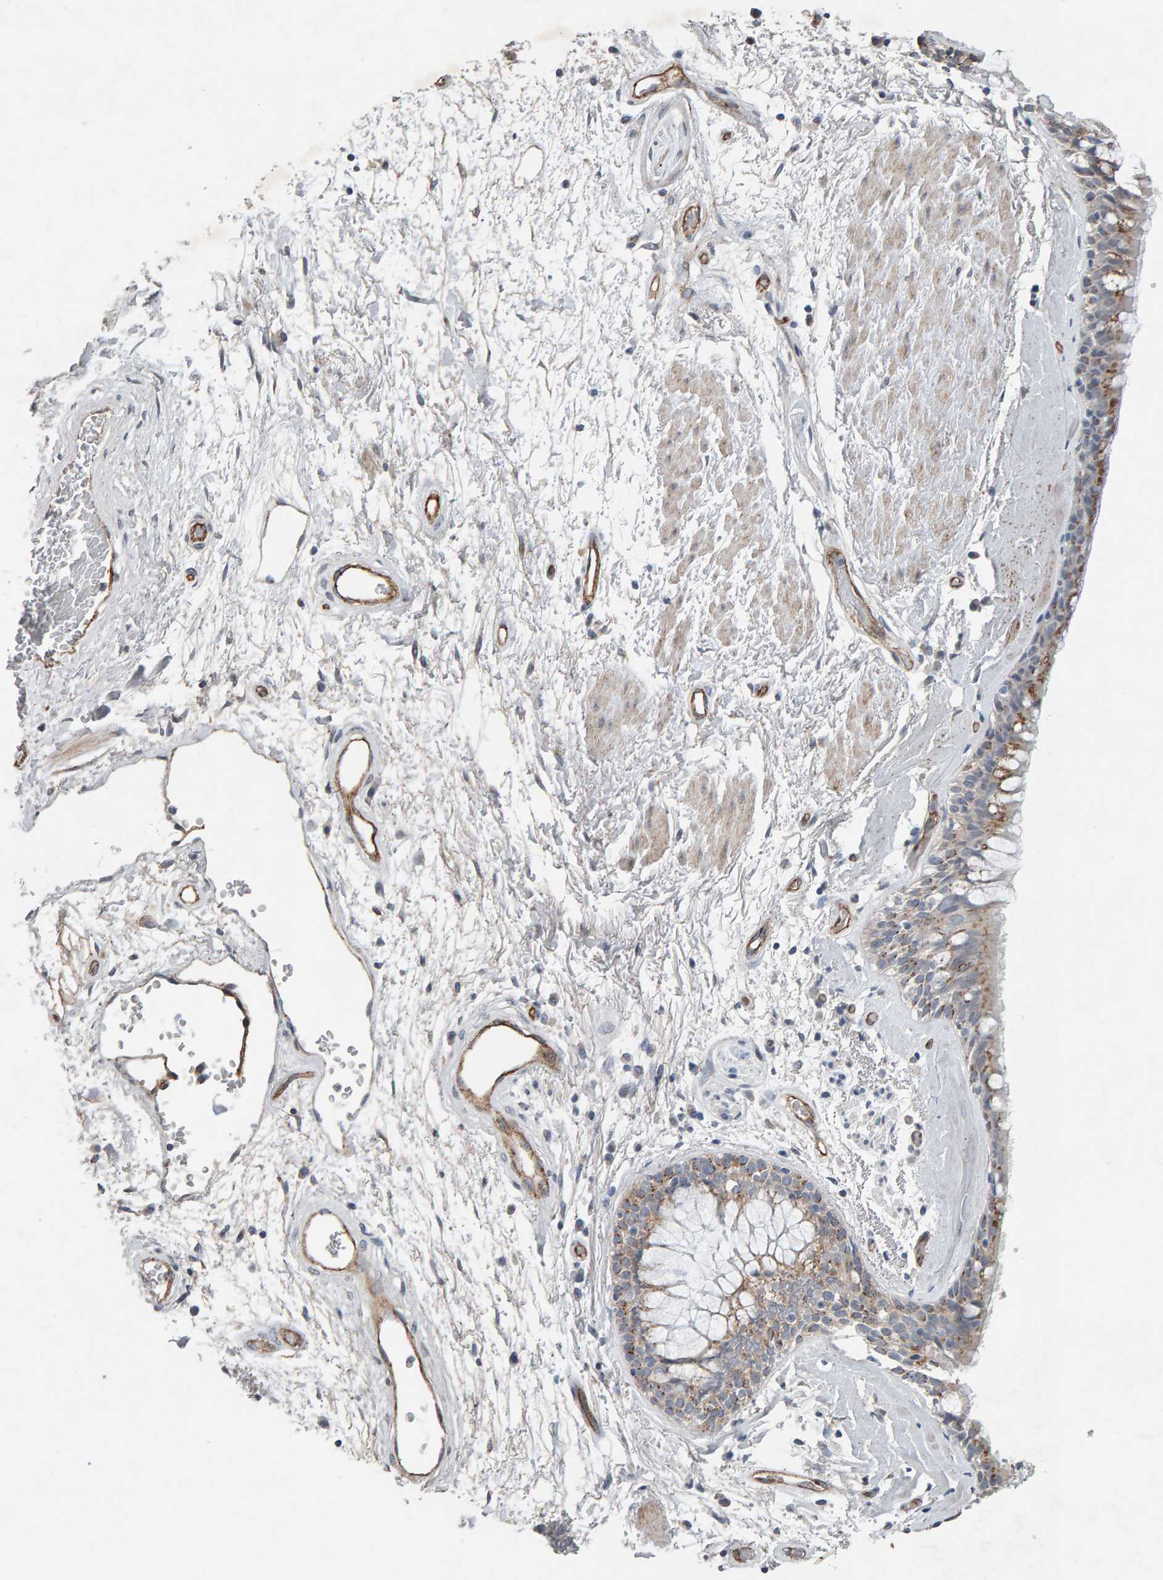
{"staining": {"intensity": "weak", "quantity": ">75%", "location": "cytoplasmic/membranous"}, "tissue": "bronchus", "cell_type": "Respiratory epithelial cells", "image_type": "normal", "snomed": [{"axis": "morphology", "description": "Normal tissue, NOS"}, {"axis": "morphology", "description": "Adenocarcinoma, NOS"}, {"axis": "topography", "description": "Bronchus"}, {"axis": "topography", "description": "Lung"}], "caption": "An image of human bronchus stained for a protein exhibits weak cytoplasmic/membranous brown staining in respiratory epithelial cells. (brown staining indicates protein expression, while blue staining denotes nuclei).", "gene": "PTPRM", "patient": {"sex": "female", "age": 54}}